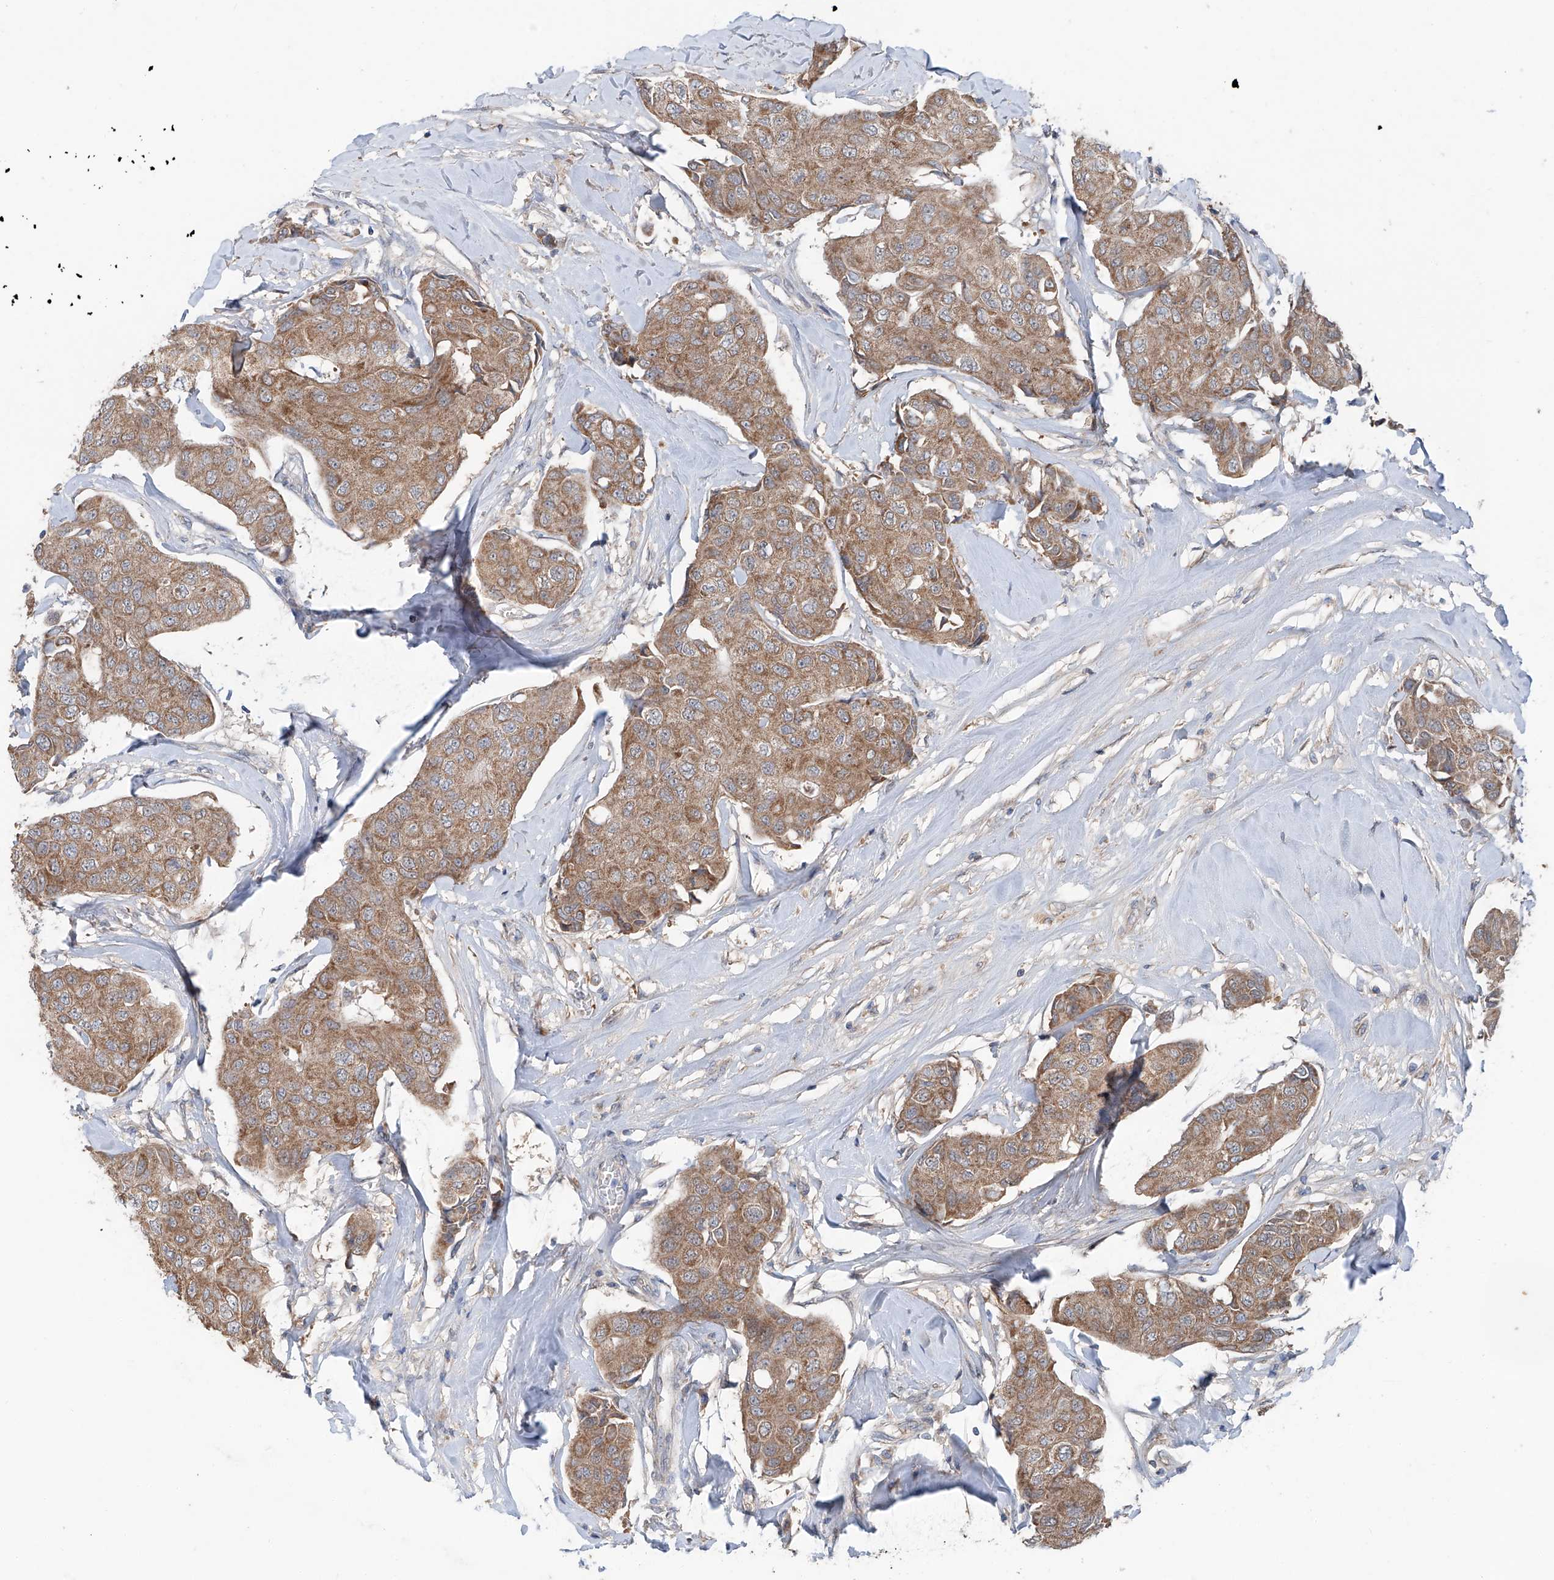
{"staining": {"intensity": "moderate", "quantity": ">75%", "location": "cytoplasmic/membranous"}, "tissue": "breast cancer", "cell_type": "Tumor cells", "image_type": "cancer", "snomed": [{"axis": "morphology", "description": "Duct carcinoma"}, {"axis": "topography", "description": "Breast"}], "caption": "A high-resolution photomicrograph shows immunohistochemistry (IHC) staining of breast cancer, which reveals moderate cytoplasmic/membranous staining in about >75% of tumor cells. (brown staining indicates protein expression, while blue staining denotes nuclei).", "gene": "SIX4", "patient": {"sex": "female", "age": 80}}